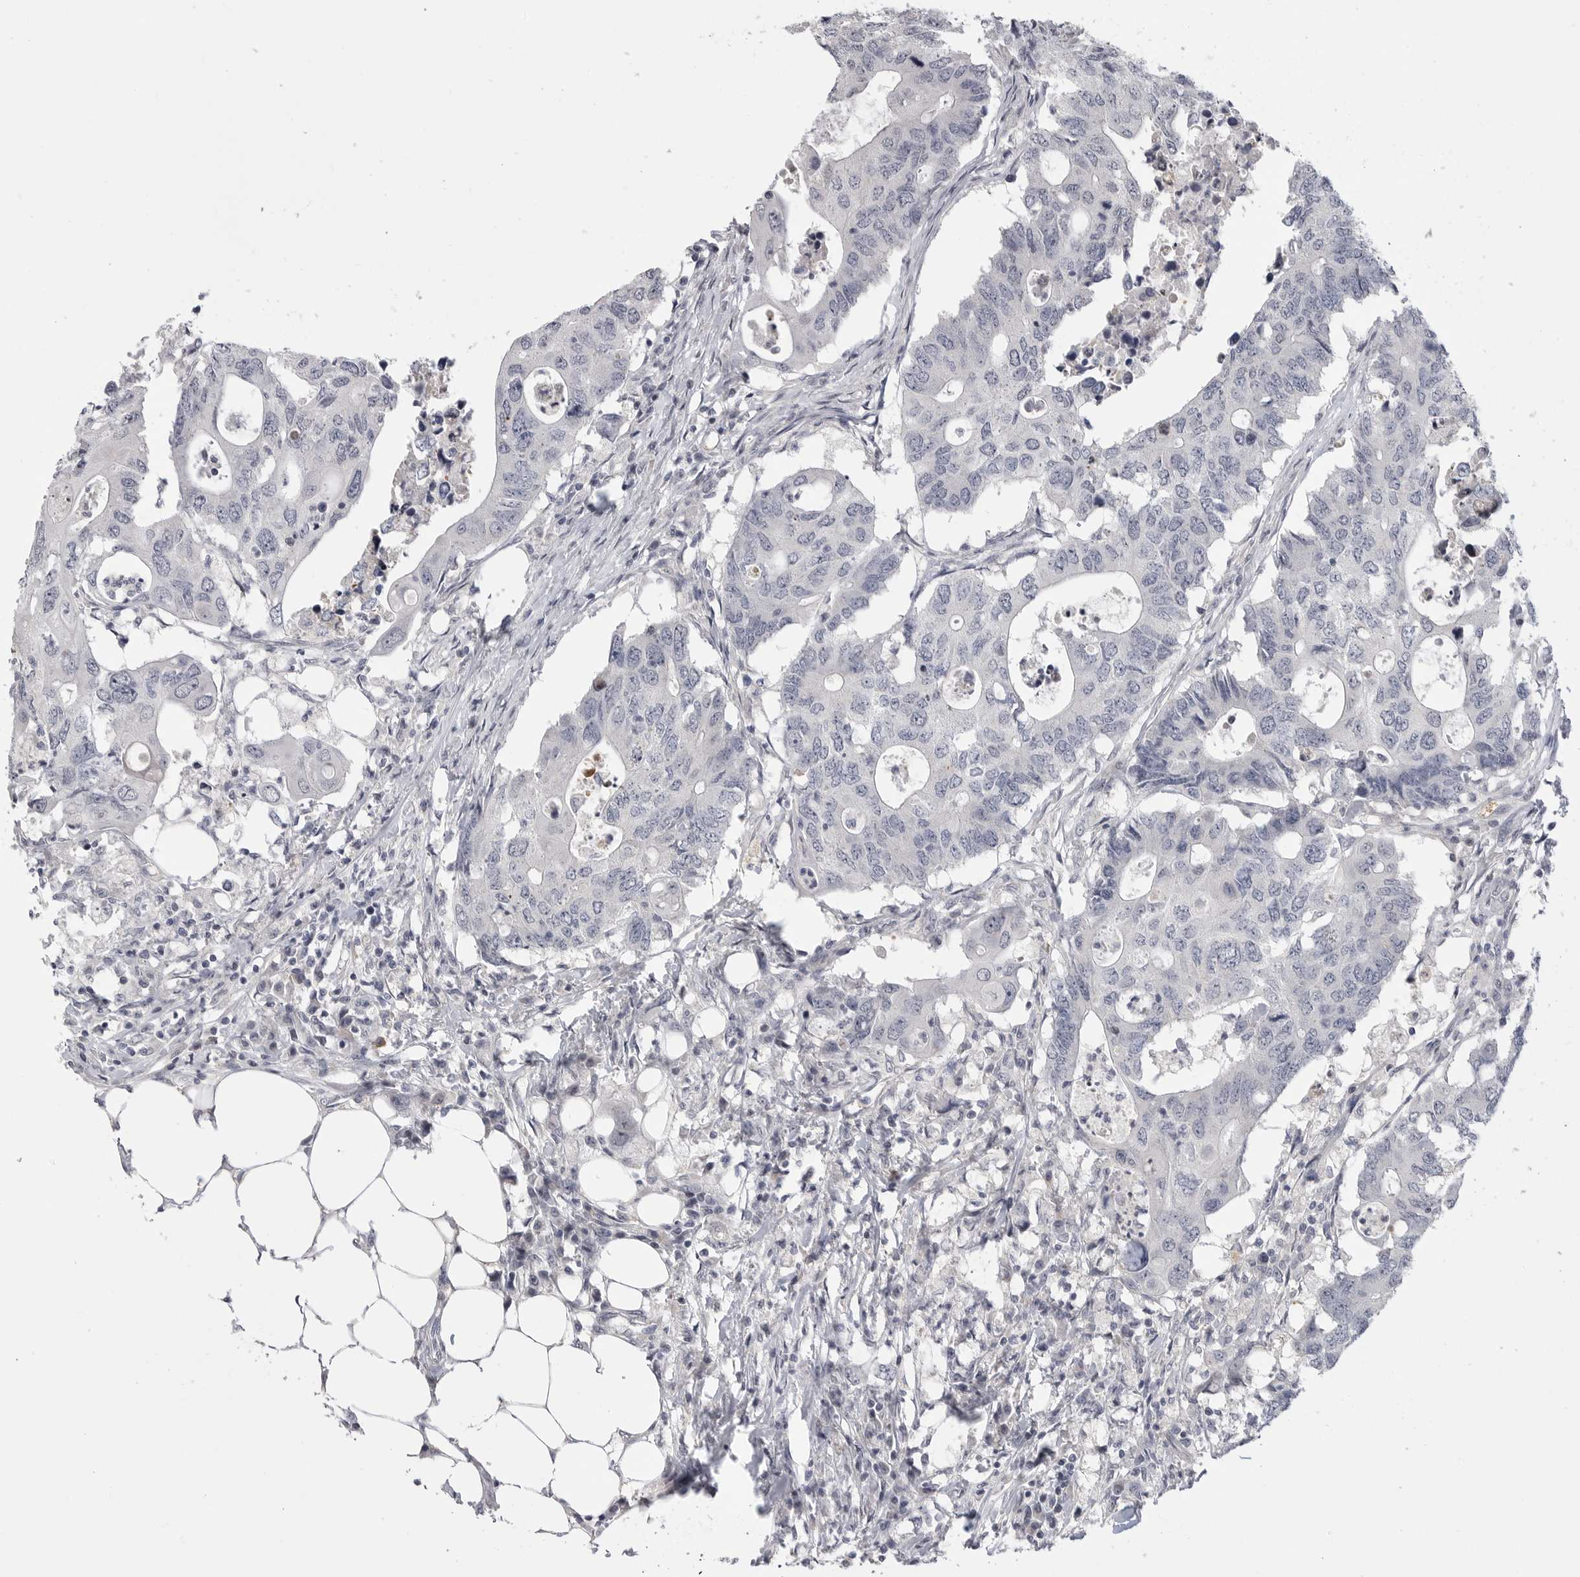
{"staining": {"intensity": "negative", "quantity": "none", "location": "none"}, "tissue": "colorectal cancer", "cell_type": "Tumor cells", "image_type": "cancer", "snomed": [{"axis": "morphology", "description": "Adenocarcinoma, NOS"}, {"axis": "topography", "description": "Colon"}], "caption": "This image is of adenocarcinoma (colorectal) stained with immunohistochemistry (IHC) to label a protein in brown with the nuclei are counter-stained blue. There is no positivity in tumor cells.", "gene": "FBXO43", "patient": {"sex": "male", "age": 71}}